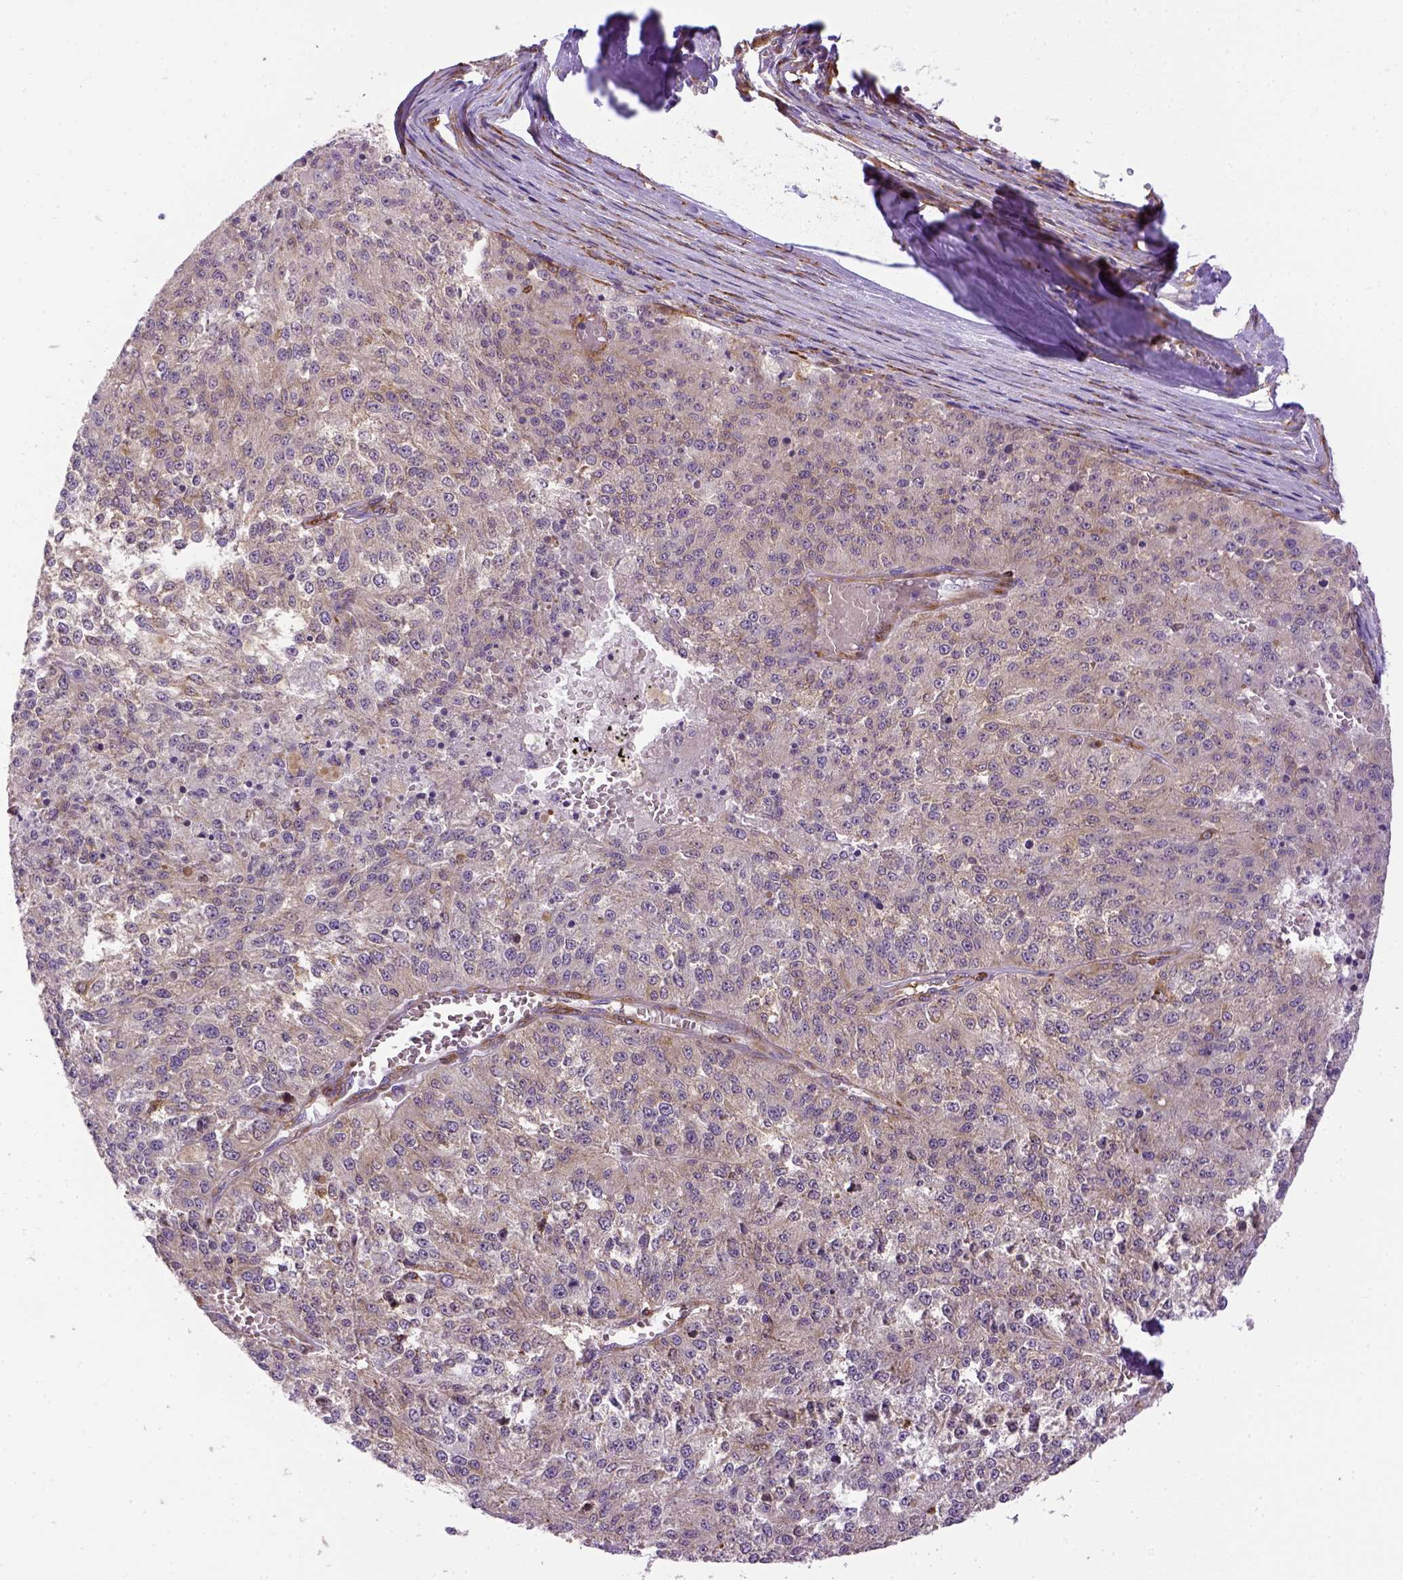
{"staining": {"intensity": "moderate", "quantity": "<25%", "location": "cytoplasmic/membranous"}, "tissue": "melanoma", "cell_type": "Tumor cells", "image_type": "cancer", "snomed": [{"axis": "morphology", "description": "Malignant melanoma, Metastatic site"}, {"axis": "topography", "description": "Lymph node"}], "caption": "Brown immunohistochemical staining in human malignant melanoma (metastatic site) shows moderate cytoplasmic/membranous expression in about <25% of tumor cells.", "gene": "KAZN", "patient": {"sex": "female", "age": 64}}